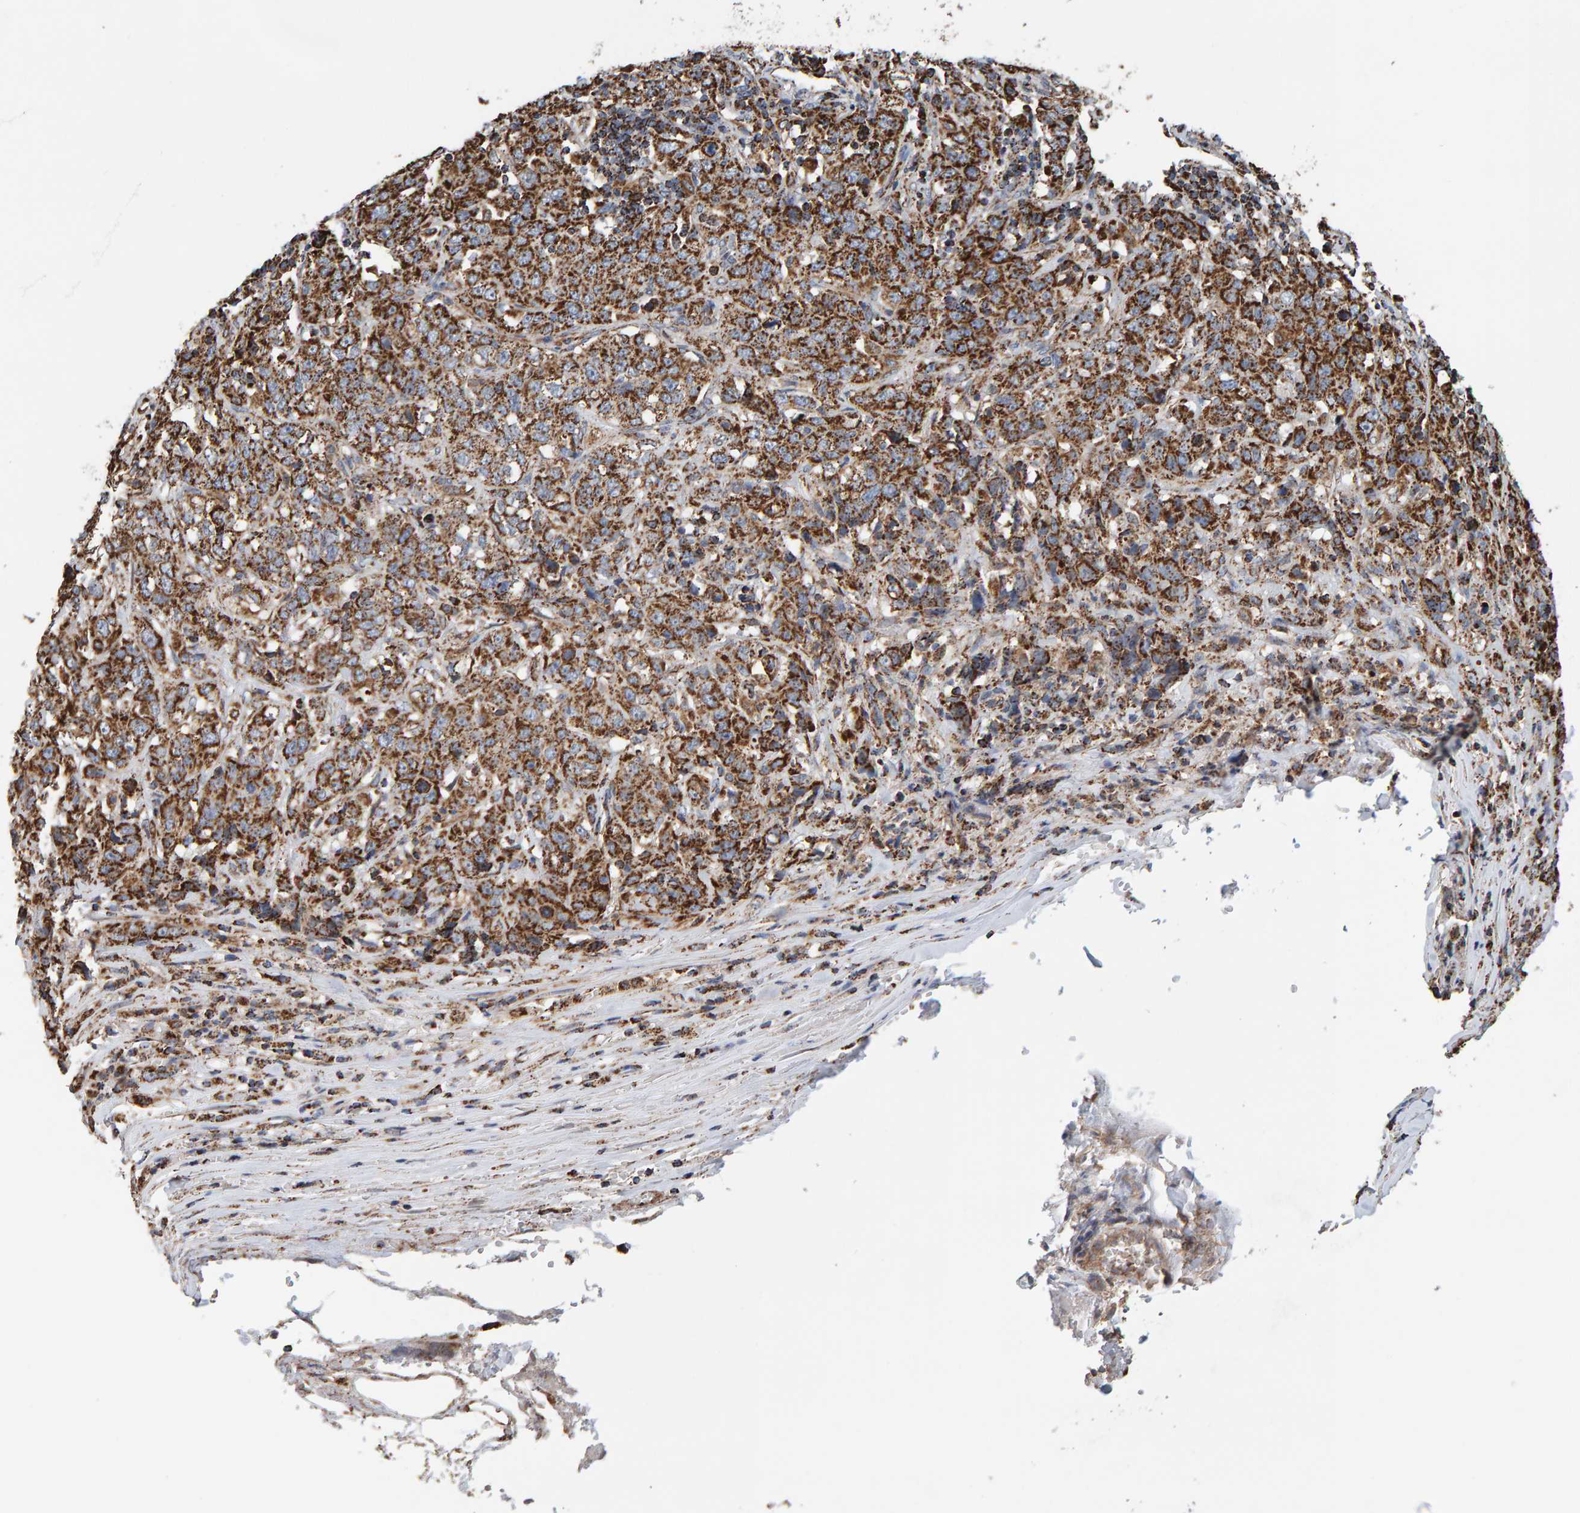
{"staining": {"intensity": "strong", "quantity": ">75%", "location": "cytoplasmic/membranous"}, "tissue": "stomach cancer", "cell_type": "Tumor cells", "image_type": "cancer", "snomed": [{"axis": "morphology", "description": "Adenocarcinoma, NOS"}, {"axis": "topography", "description": "Stomach"}], "caption": "IHC of adenocarcinoma (stomach) demonstrates high levels of strong cytoplasmic/membranous expression in about >75% of tumor cells.", "gene": "MRPL45", "patient": {"sex": "male", "age": 48}}